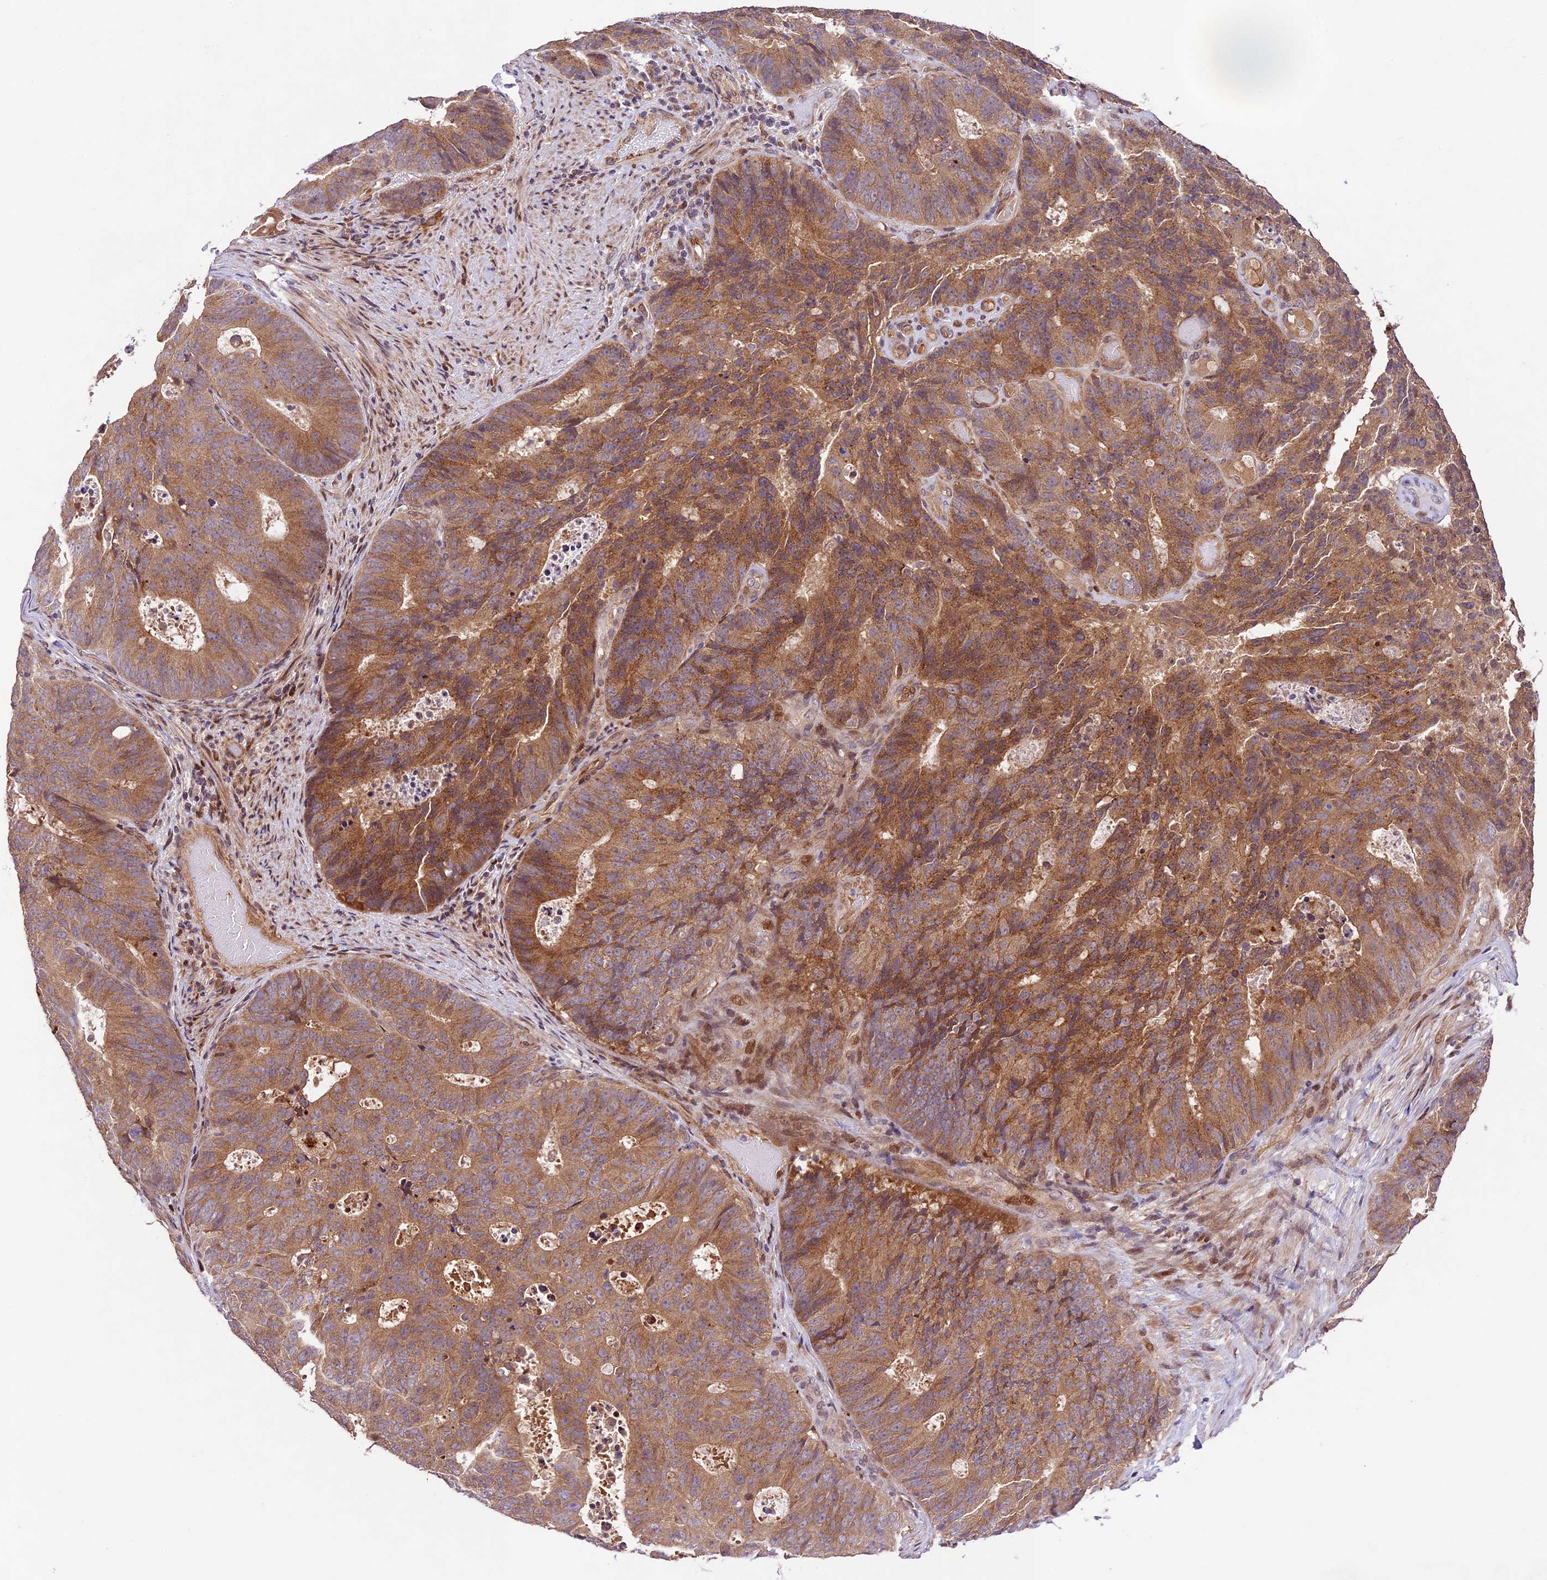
{"staining": {"intensity": "moderate", "quantity": ">75%", "location": "cytoplasmic/membranous"}, "tissue": "colorectal cancer", "cell_type": "Tumor cells", "image_type": "cancer", "snomed": [{"axis": "morphology", "description": "Adenocarcinoma, NOS"}, {"axis": "topography", "description": "Colon"}], "caption": "Colorectal cancer (adenocarcinoma) tissue demonstrates moderate cytoplasmic/membranous positivity in about >75% of tumor cells The staining was performed using DAB, with brown indicating positive protein expression. Nuclei are stained blue with hematoxylin.", "gene": "CCSER1", "patient": {"sex": "male", "age": 87}}